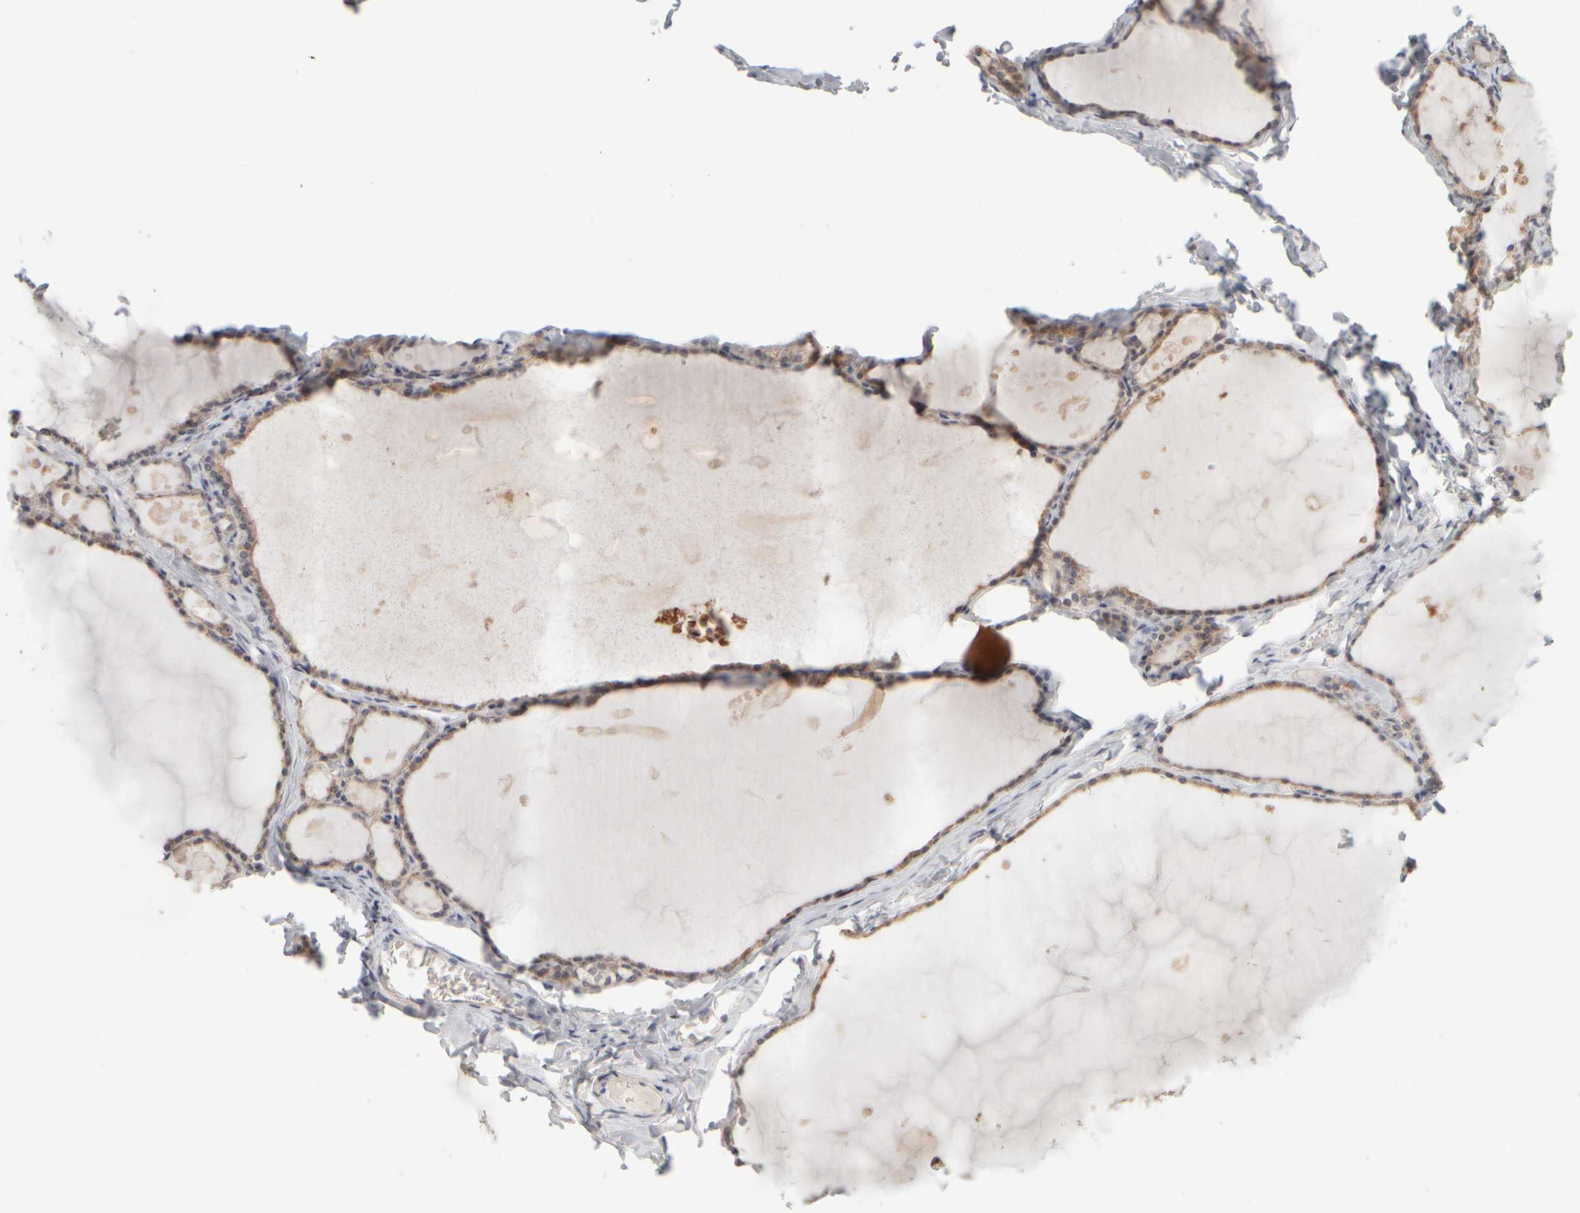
{"staining": {"intensity": "weak", "quantity": "25%-75%", "location": "cytoplasmic/membranous"}, "tissue": "thyroid gland", "cell_type": "Glandular cells", "image_type": "normal", "snomed": [{"axis": "morphology", "description": "Normal tissue, NOS"}, {"axis": "topography", "description": "Thyroid gland"}], "caption": "Glandular cells exhibit low levels of weak cytoplasmic/membranous expression in about 25%-75% of cells in unremarkable thyroid gland. (DAB = brown stain, brightfield microscopy at high magnification).", "gene": "DCXR", "patient": {"sex": "male", "age": 56}}